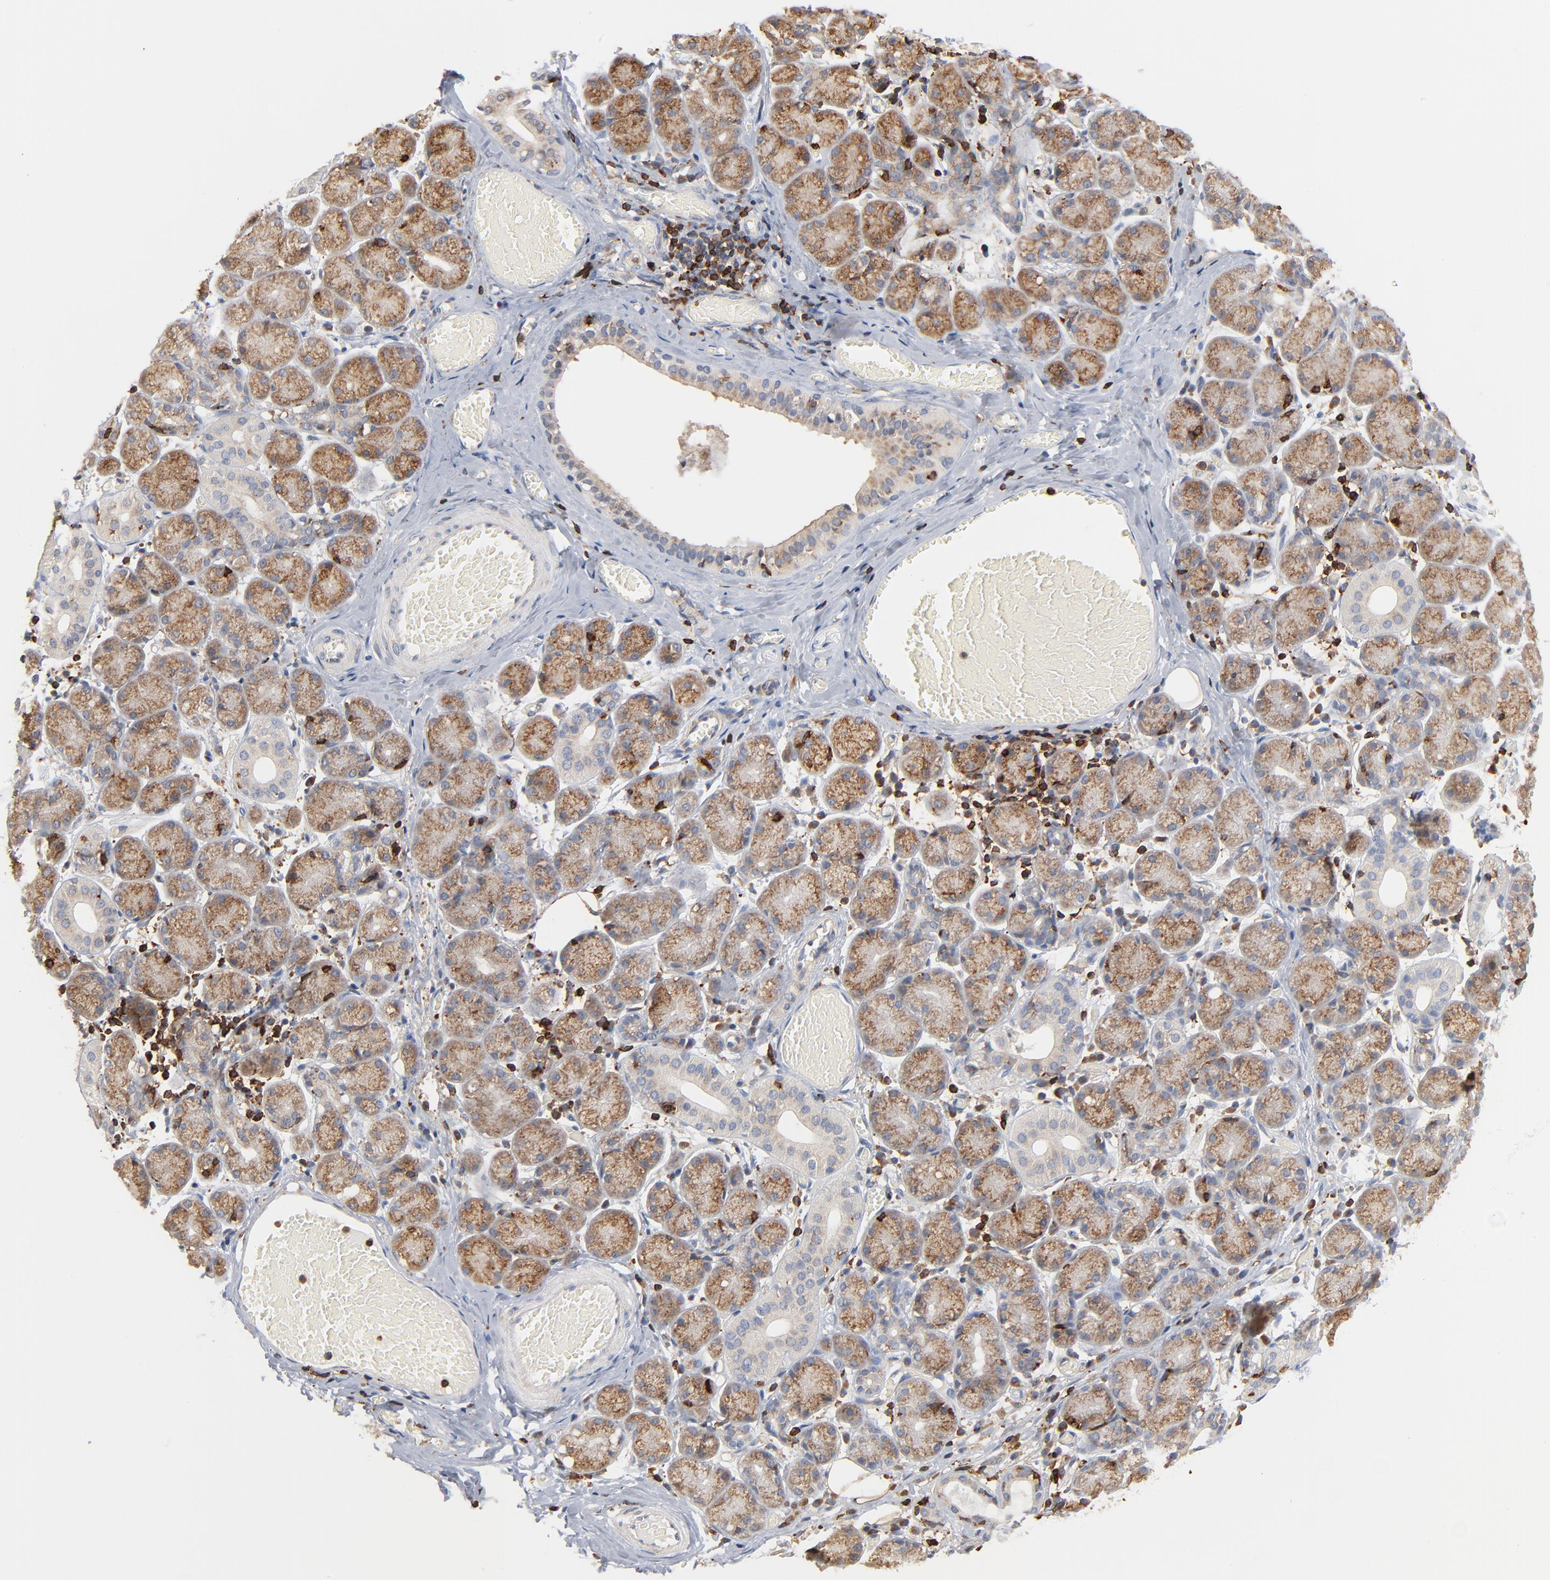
{"staining": {"intensity": "moderate", "quantity": ">75%", "location": "cytoplasmic/membranous"}, "tissue": "salivary gland", "cell_type": "Glandular cells", "image_type": "normal", "snomed": [{"axis": "morphology", "description": "Normal tissue, NOS"}, {"axis": "topography", "description": "Salivary gland"}], "caption": "Brown immunohistochemical staining in benign salivary gland demonstrates moderate cytoplasmic/membranous positivity in about >75% of glandular cells. (Brightfield microscopy of DAB IHC at high magnification).", "gene": "SH3KBP1", "patient": {"sex": "female", "age": 24}}